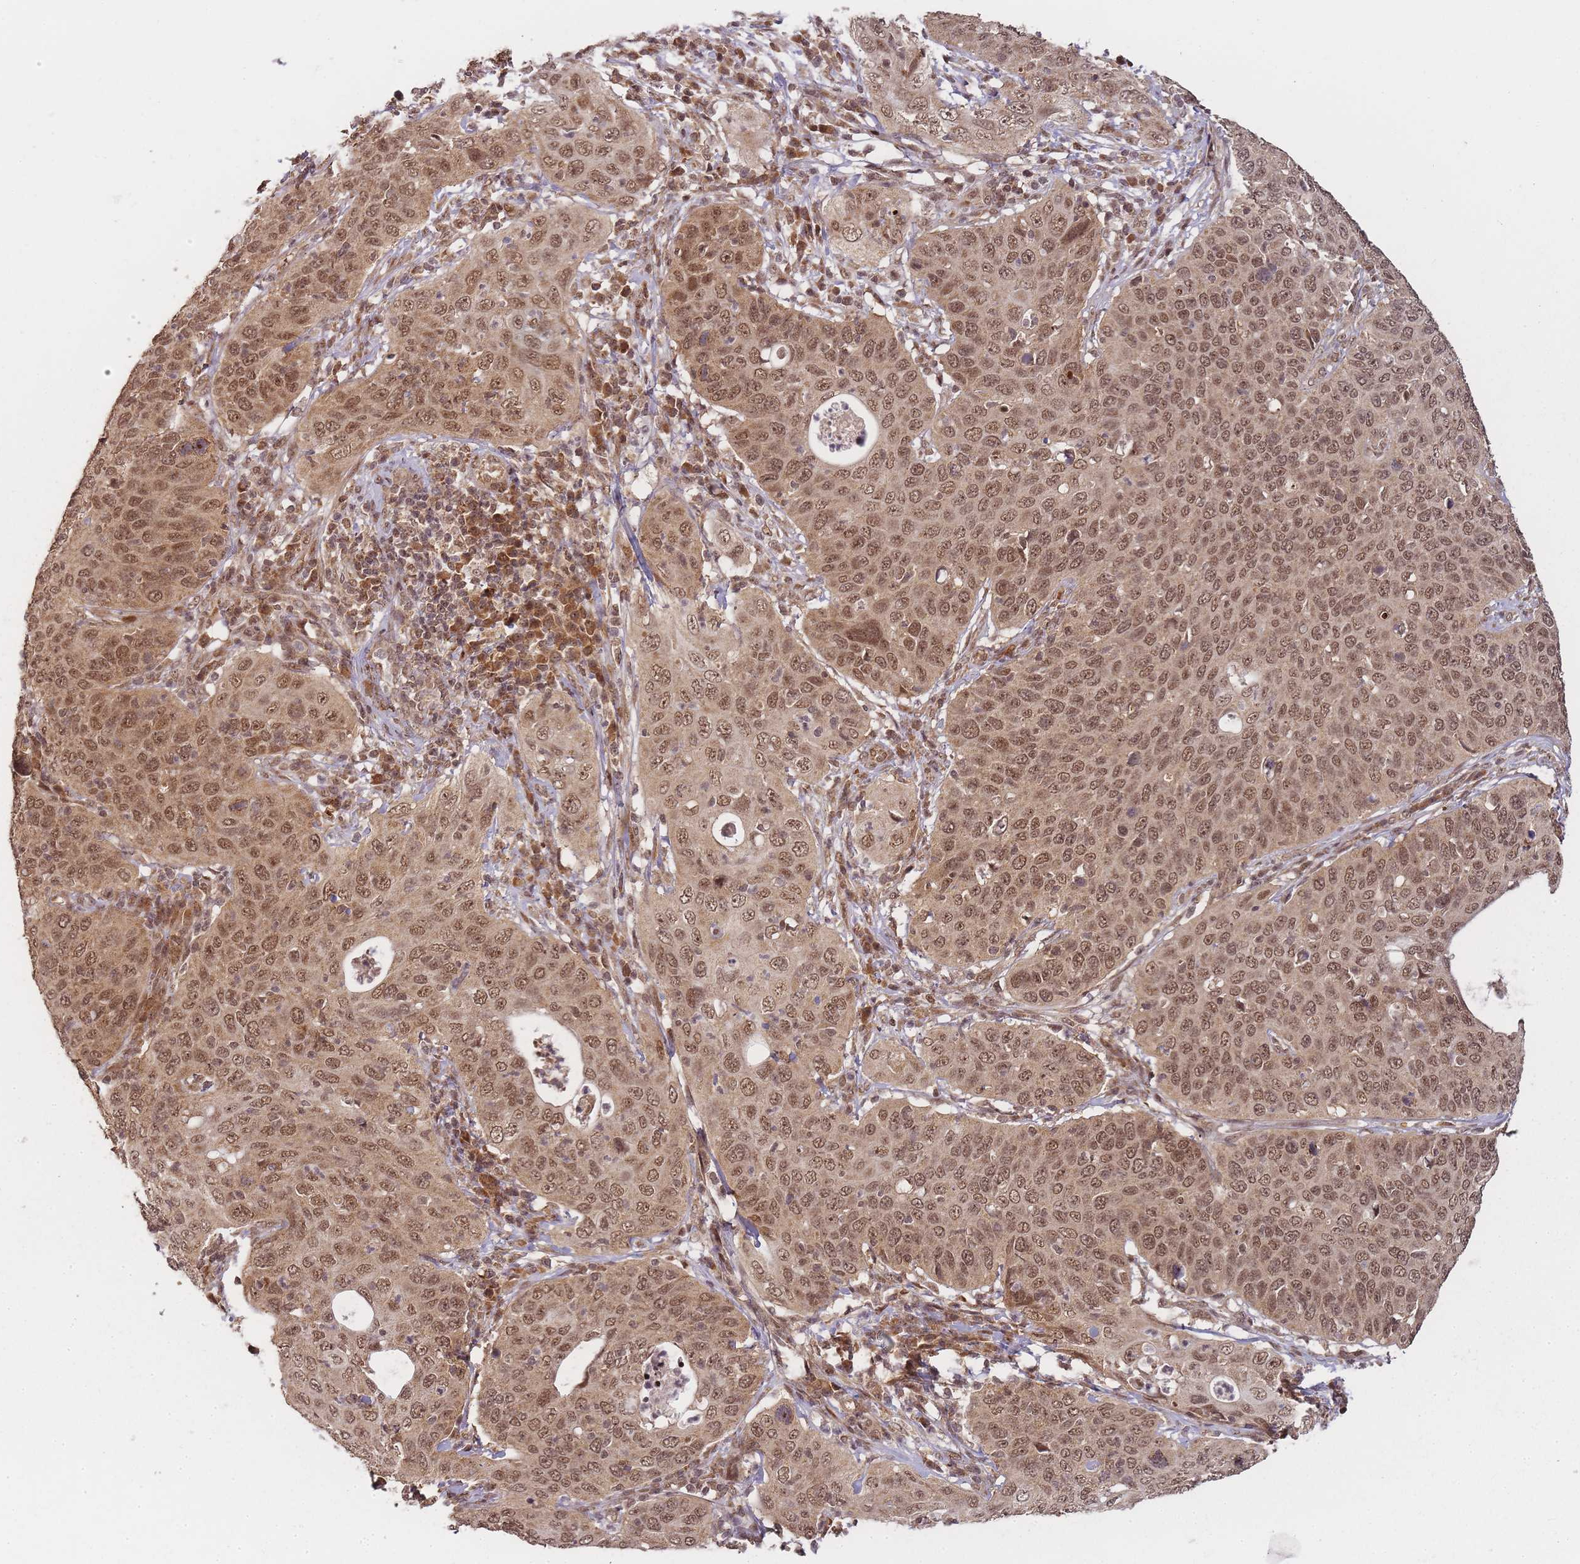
{"staining": {"intensity": "moderate", "quantity": ">75%", "location": "cytoplasmic/membranous,nuclear"}, "tissue": "cervical cancer", "cell_type": "Tumor cells", "image_type": "cancer", "snomed": [{"axis": "morphology", "description": "Squamous cell carcinoma, NOS"}, {"axis": "topography", "description": "Cervix"}], "caption": "This is an image of IHC staining of cervical cancer (squamous cell carcinoma), which shows moderate positivity in the cytoplasmic/membranous and nuclear of tumor cells.", "gene": "ZNF497", "patient": {"sex": "female", "age": 36}}